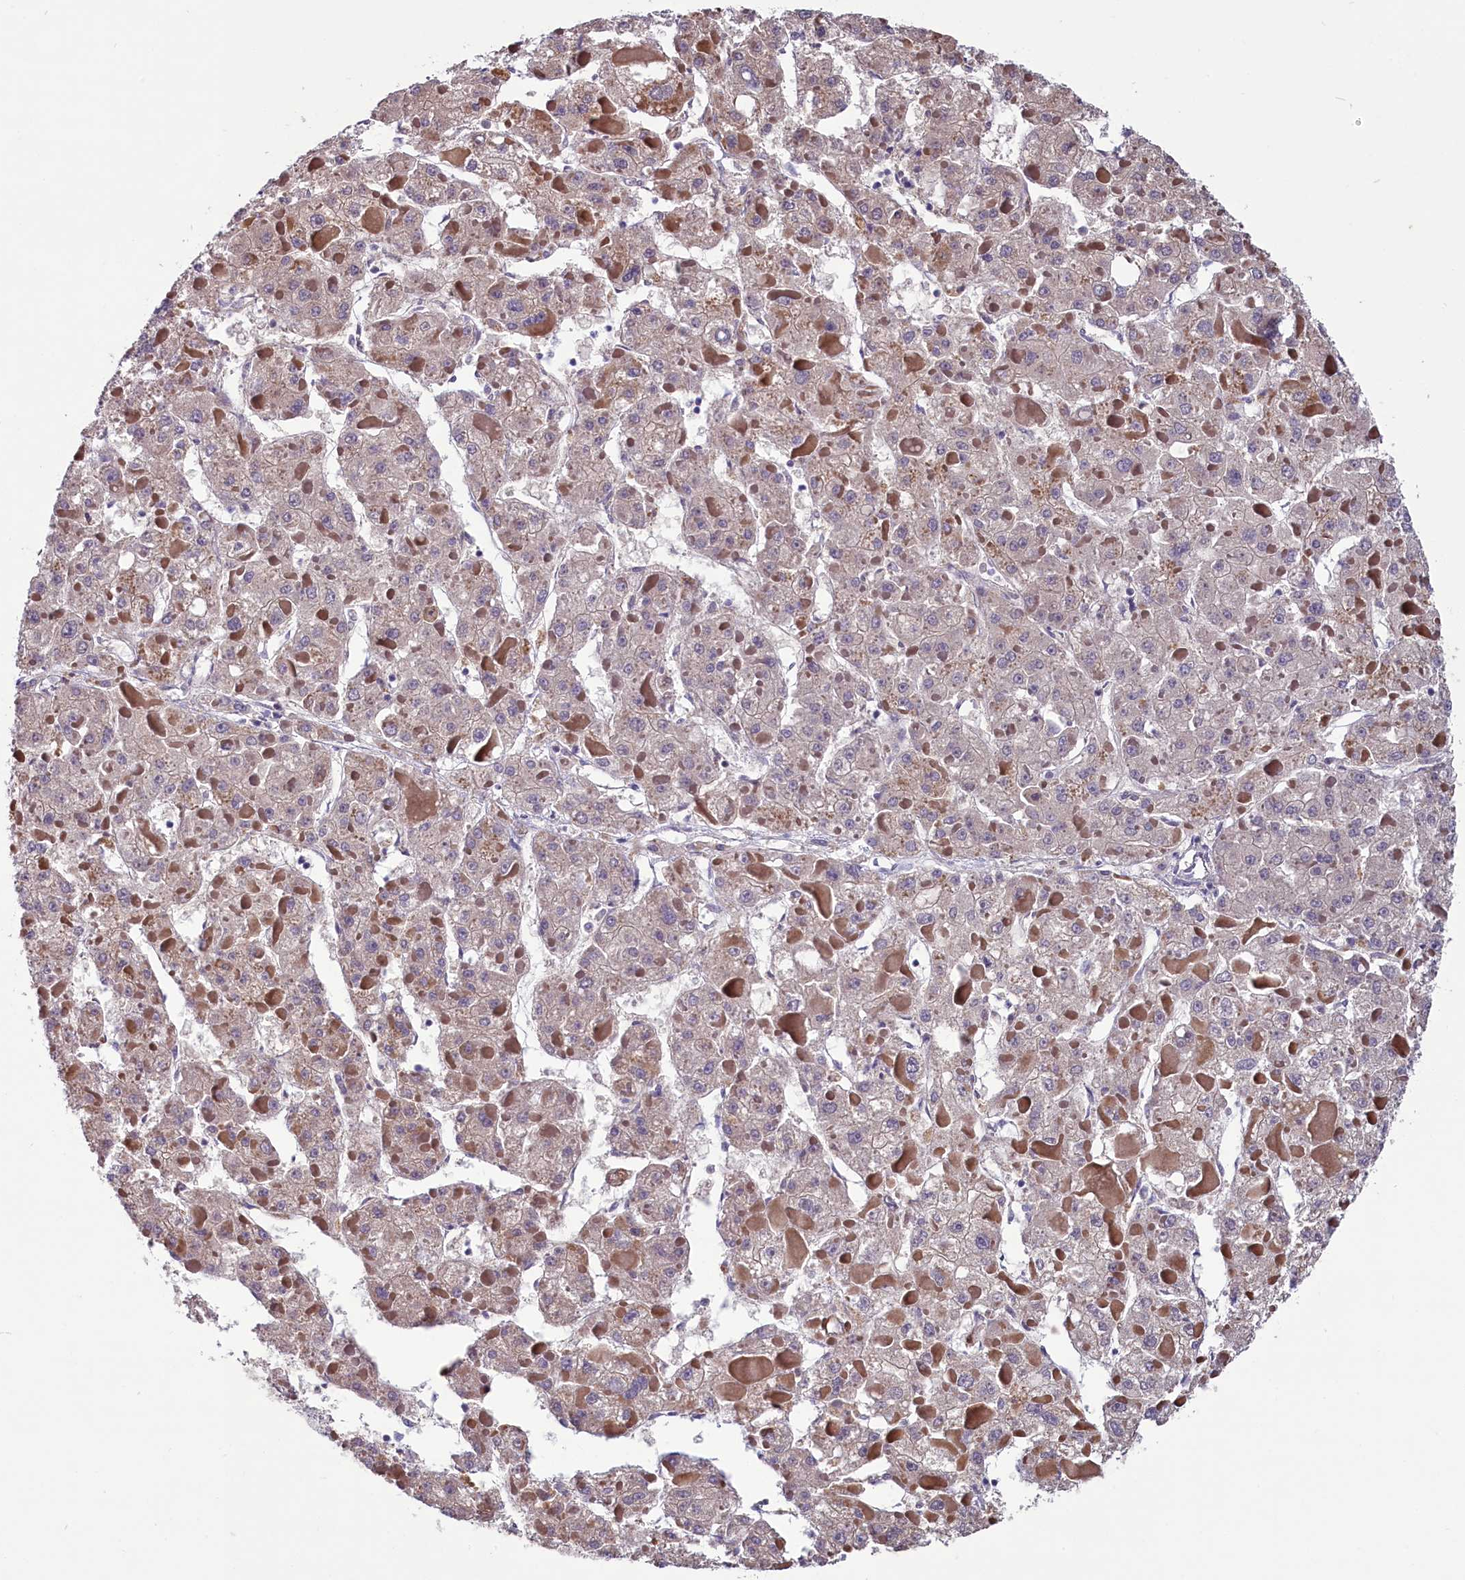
{"staining": {"intensity": "weak", "quantity": "<25%", "location": "cytoplasmic/membranous"}, "tissue": "liver cancer", "cell_type": "Tumor cells", "image_type": "cancer", "snomed": [{"axis": "morphology", "description": "Carcinoma, Hepatocellular, NOS"}, {"axis": "topography", "description": "Liver"}], "caption": "This is an IHC photomicrograph of liver hepatocellular carcinoma. There is no expression in tumor cells.", "gene": "SCD5", "patient": {"sex": "female", "age": 73}}